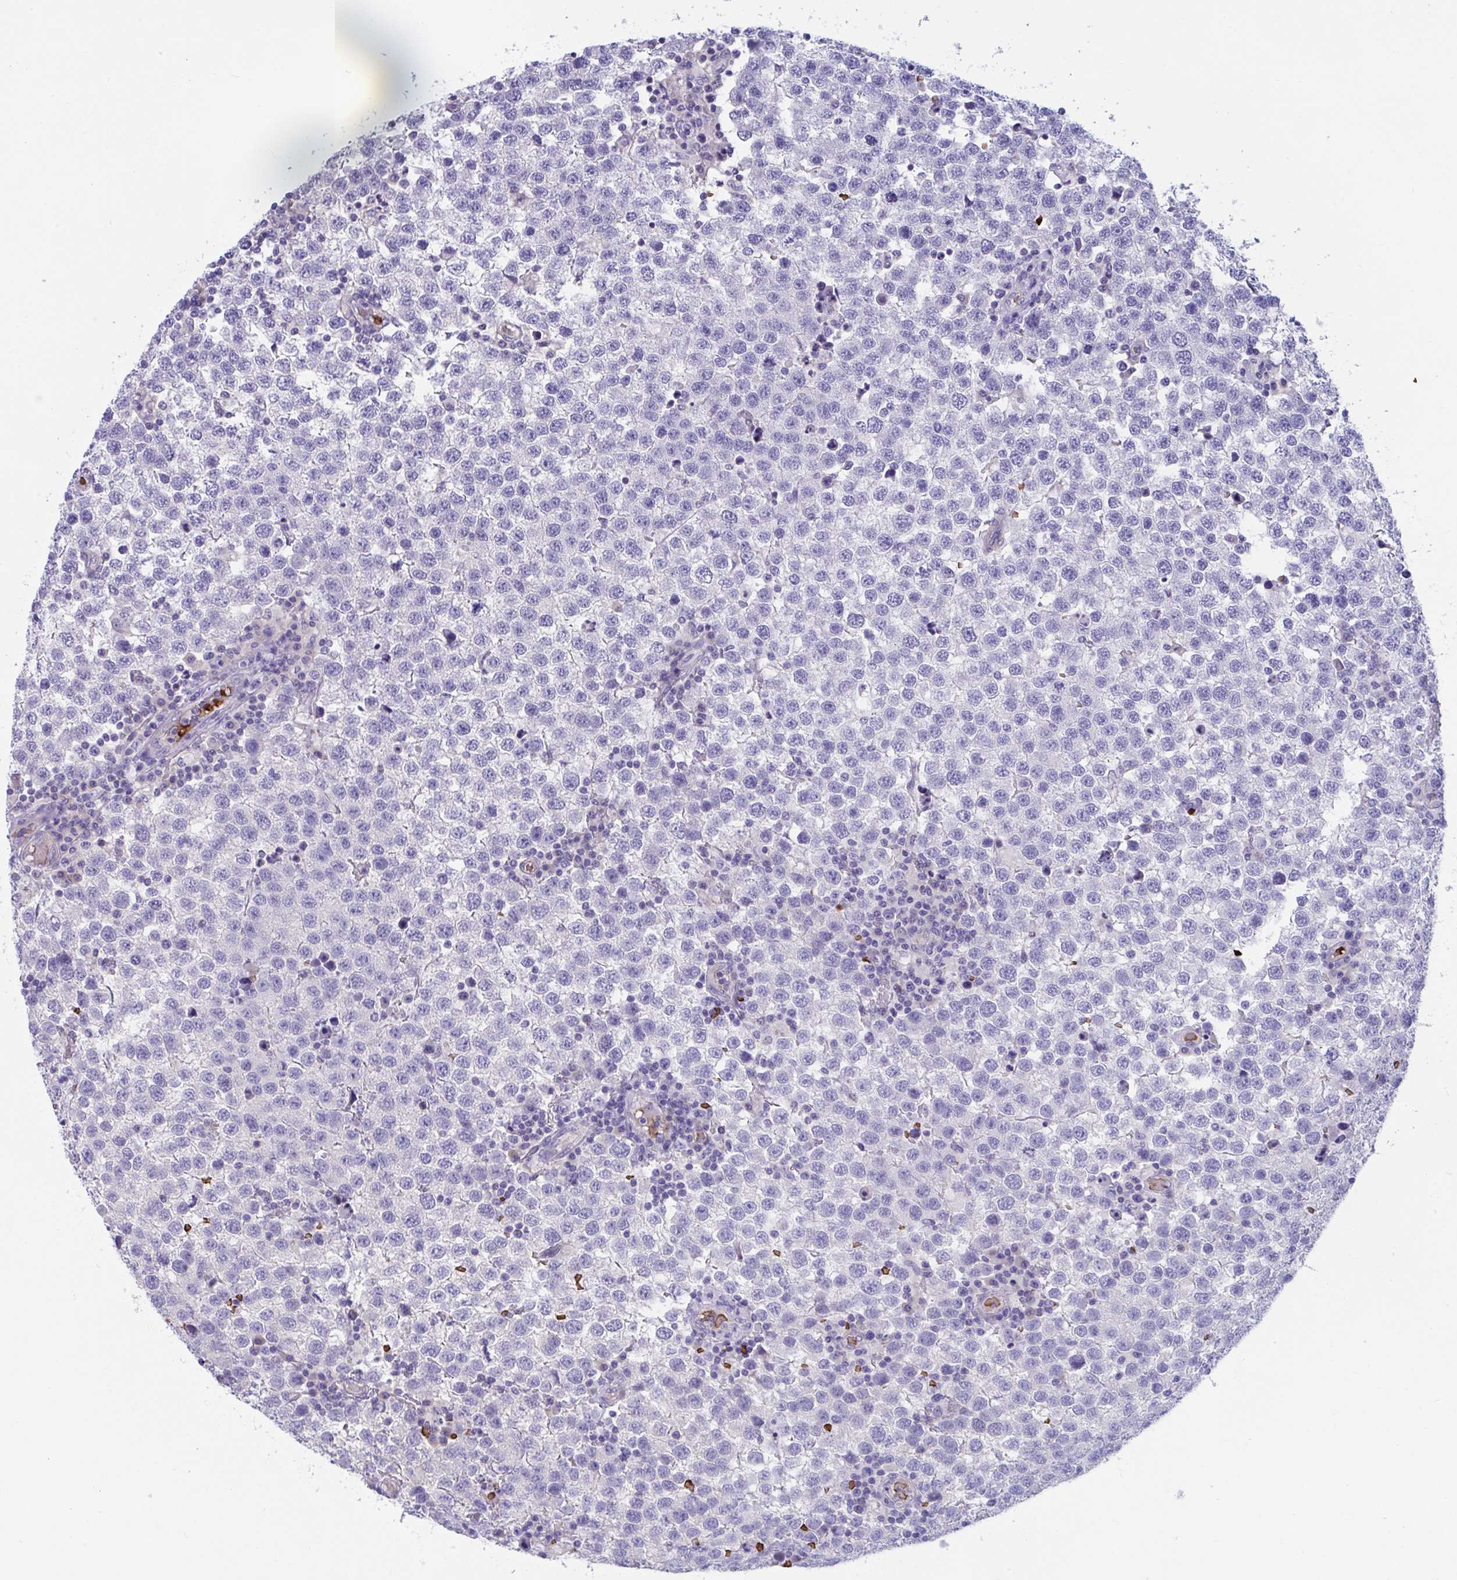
{"staining": {"intensity": "negative", "quantity": "none", "location": "none"}, "tissue": "testis cancer", "cell_type": "Tumor cells", "image_type": "cancer", "snomed": [{"axis": "morphology", "description": "Seminoma, NOS"}, {"axis": "topography", "description": "Testis"}], "caption": "Image shows no significant protein expression in tumor cells of testis seminoma.", "gene": "TTC30B", "patient": {"sex": "male", "age": 34}}